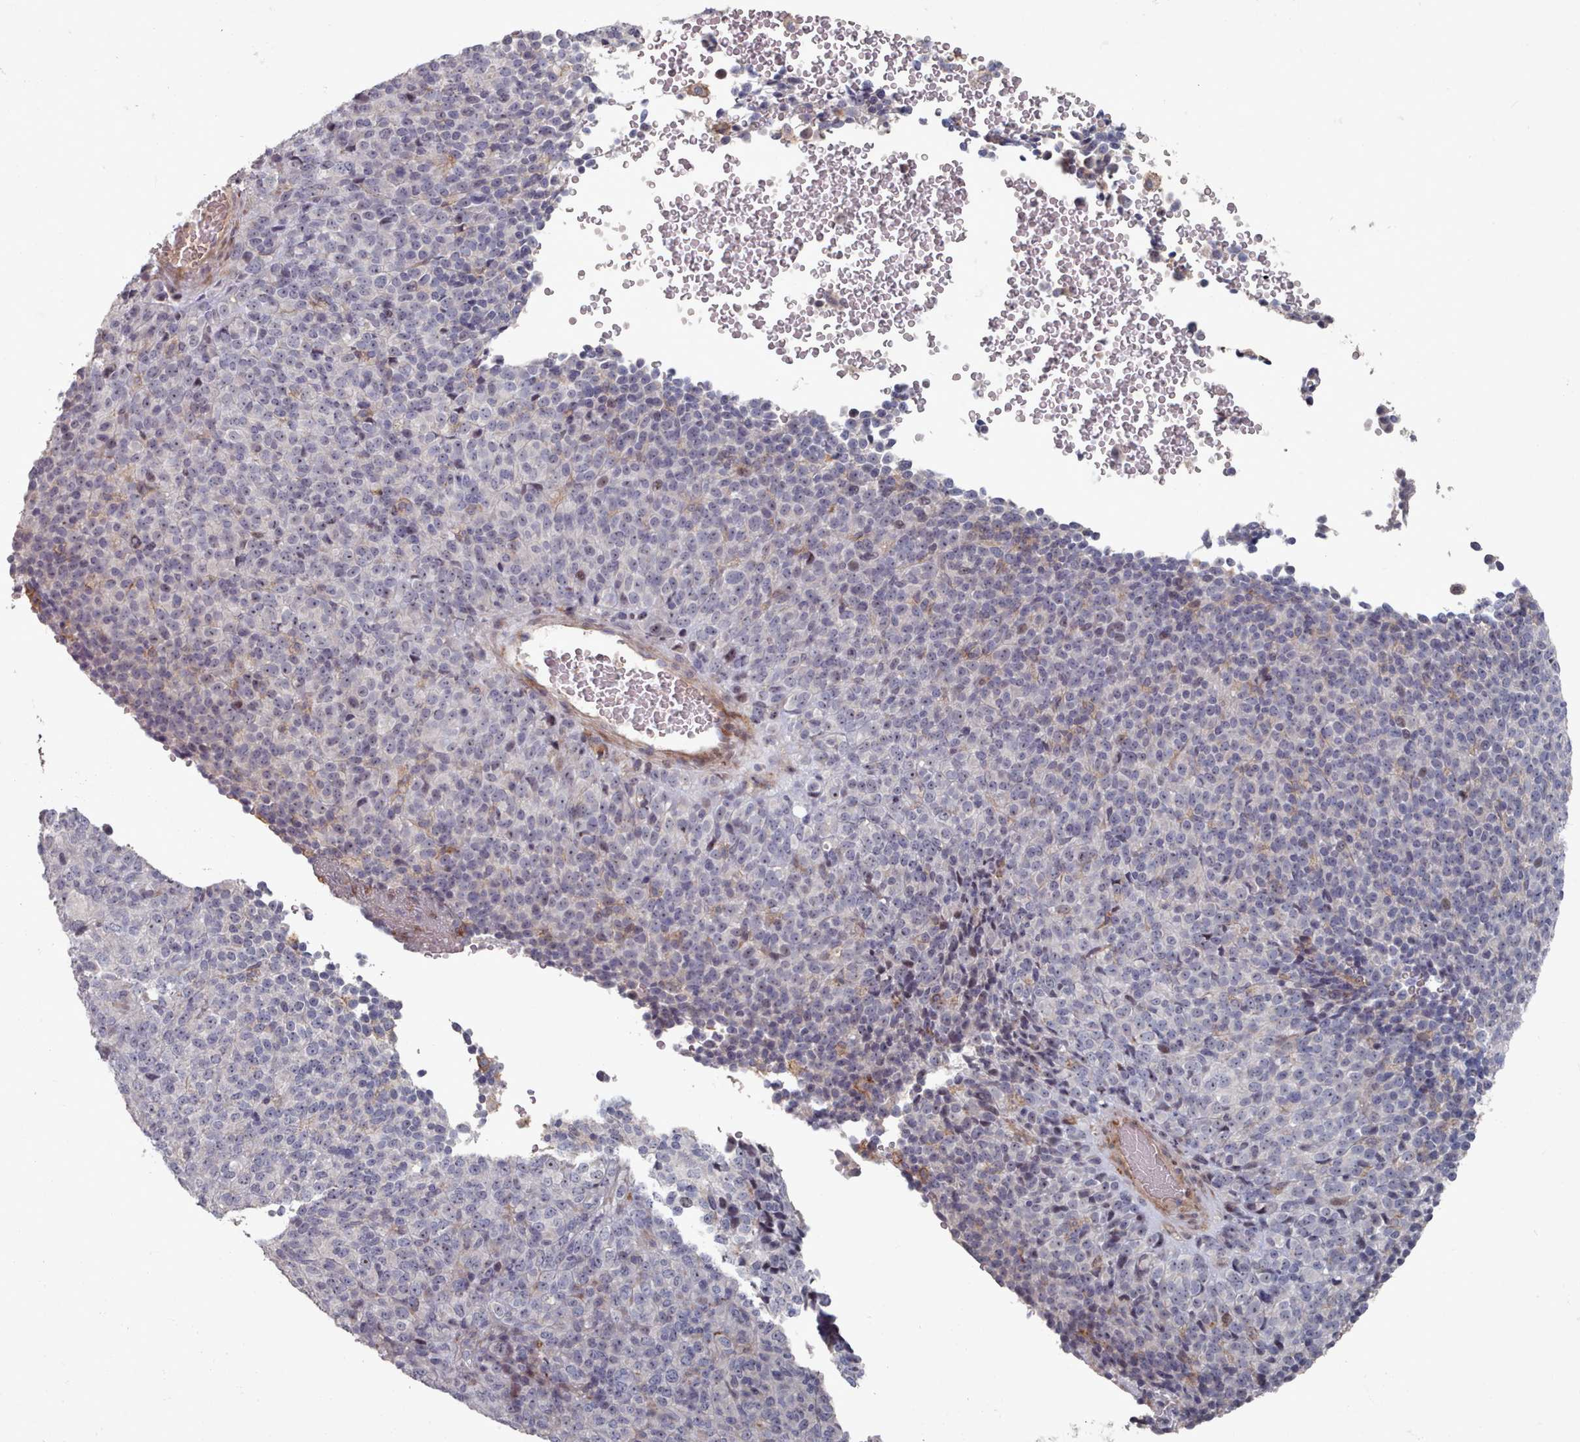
{"staining": {"intensity": "negative", "quantity": "none", "location": "none"}, "tissue": "melanoma", "cell_type": "Tumor cells", "image_type": "cancer", "snomed": [{"axis": "morphology", "description": "Malignant melanoma, Metastatic site"}, {"axis": "topography", "description": "Brain"}], "caption": "The histopathology image exhibits no staining of tumor cells in melanoma. (Stains: DAB IHC with hematoxylin counter stain, Microscopy: brightfield microscopy at high magnification).", "gene": "COL8A2", "patient": {"sex": "female", "age": 56}}